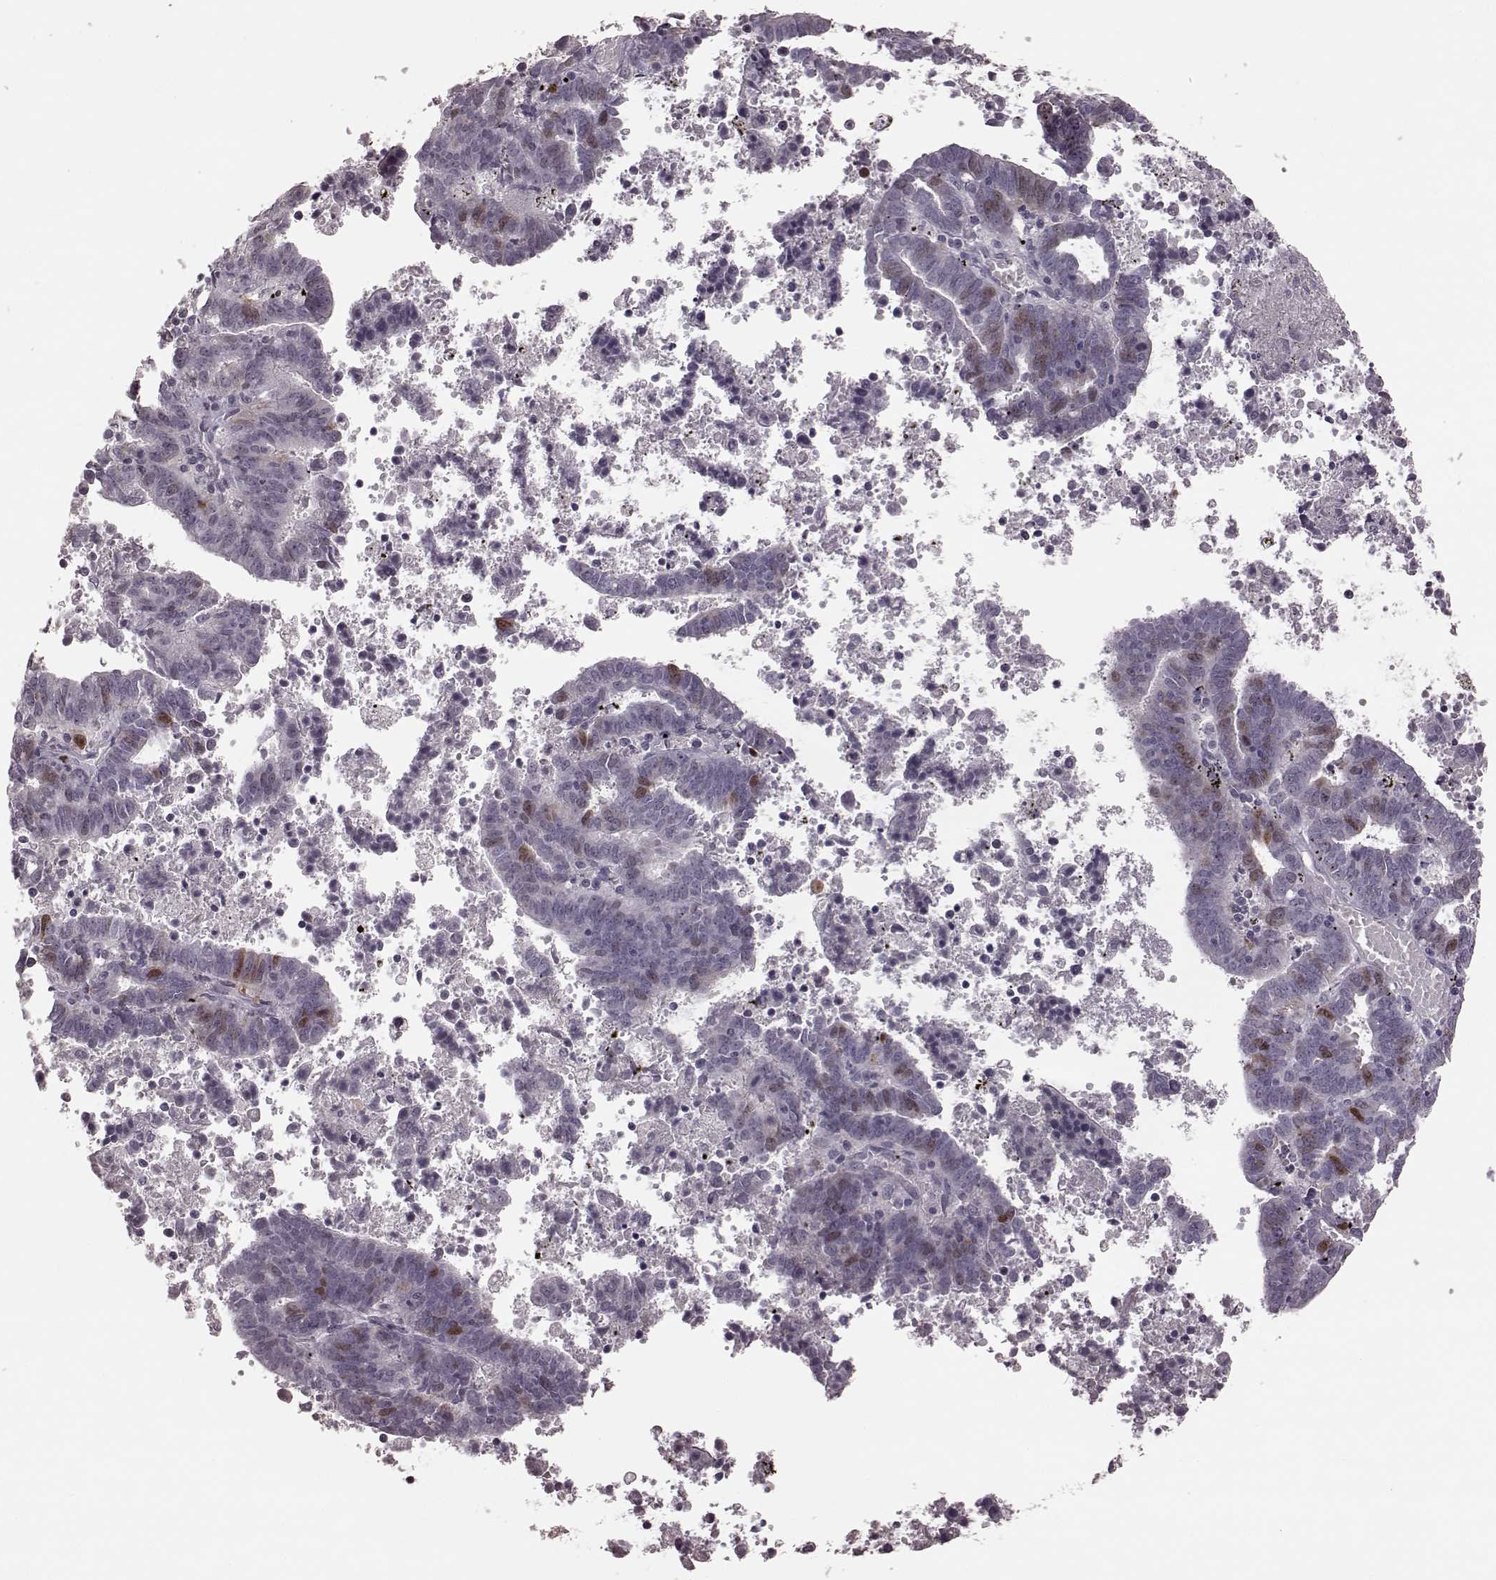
{"staining": {"intensity": "moderate", "quantity": "<25%", "location": "nuclear"}, "tissue": "endometrial cancer", "cell_type": "Tumor cells", "image_type": "cancer", "snomed": [{"axis": "morphology", "description": "Adenocarcinoma, NOS"}, {"axis": "topography", "description": "Uterus"}], "caption": "Protein staining of endometrial cancer (adenocarcinoma) tissue exhibits moderate nuclear staining in about <25% of tumor cells.", "gene": "CCNA2", "patient": {"sex": "female", "age": 83}}